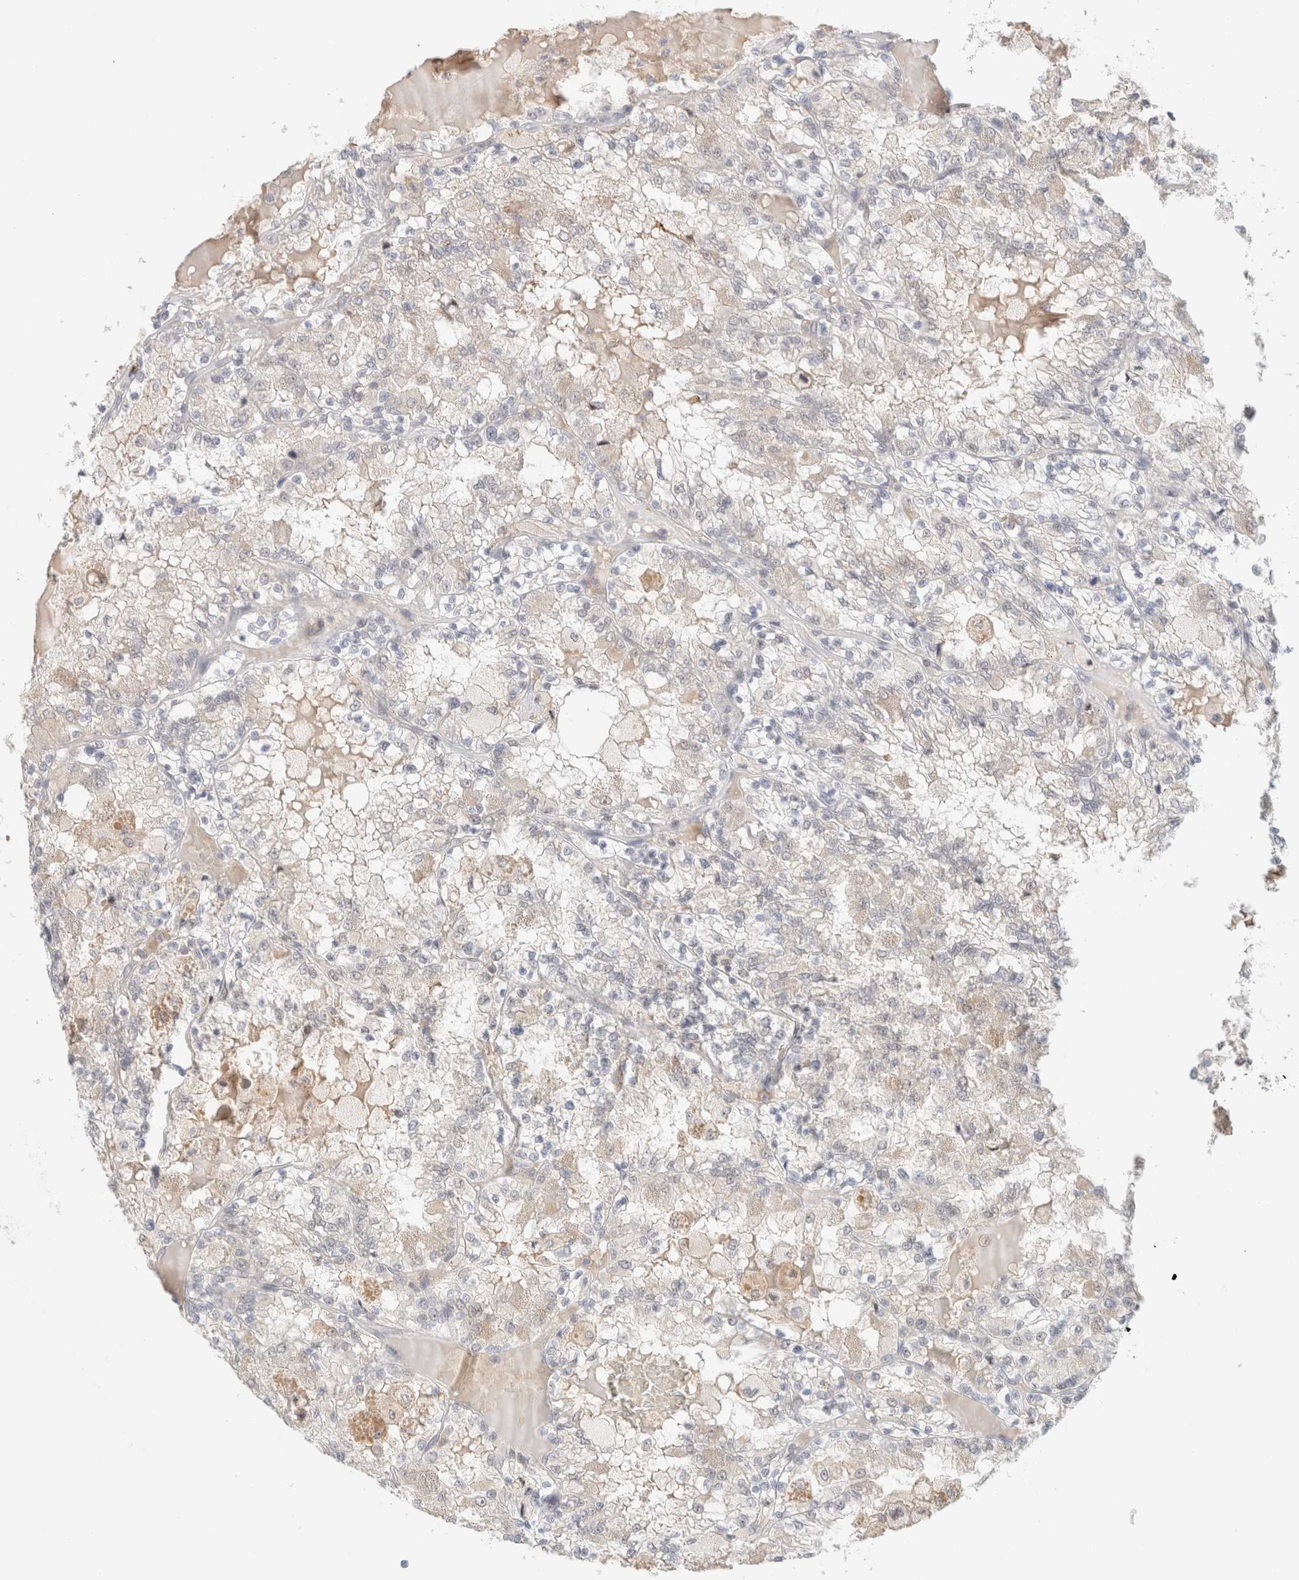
{"staining": {"intensity": "negative", "quantity": "none", "location": "none"}, "tissue": "renal cancer", "cell_type": "Tumor cells", "image_type": "cancer", "snomed": [{"axis": "morphology", "description": "Adenocarcinoma, NOS"}, {"axis": "topography", "description": "Kidney"}], "caption": "Tumor cells show no significant staining in adenocarcinoma (renal). (DAB IHC with hematoxylin counter stain).", "gene": "MRM3", "patient": {"sex": "female", "age": 56}}